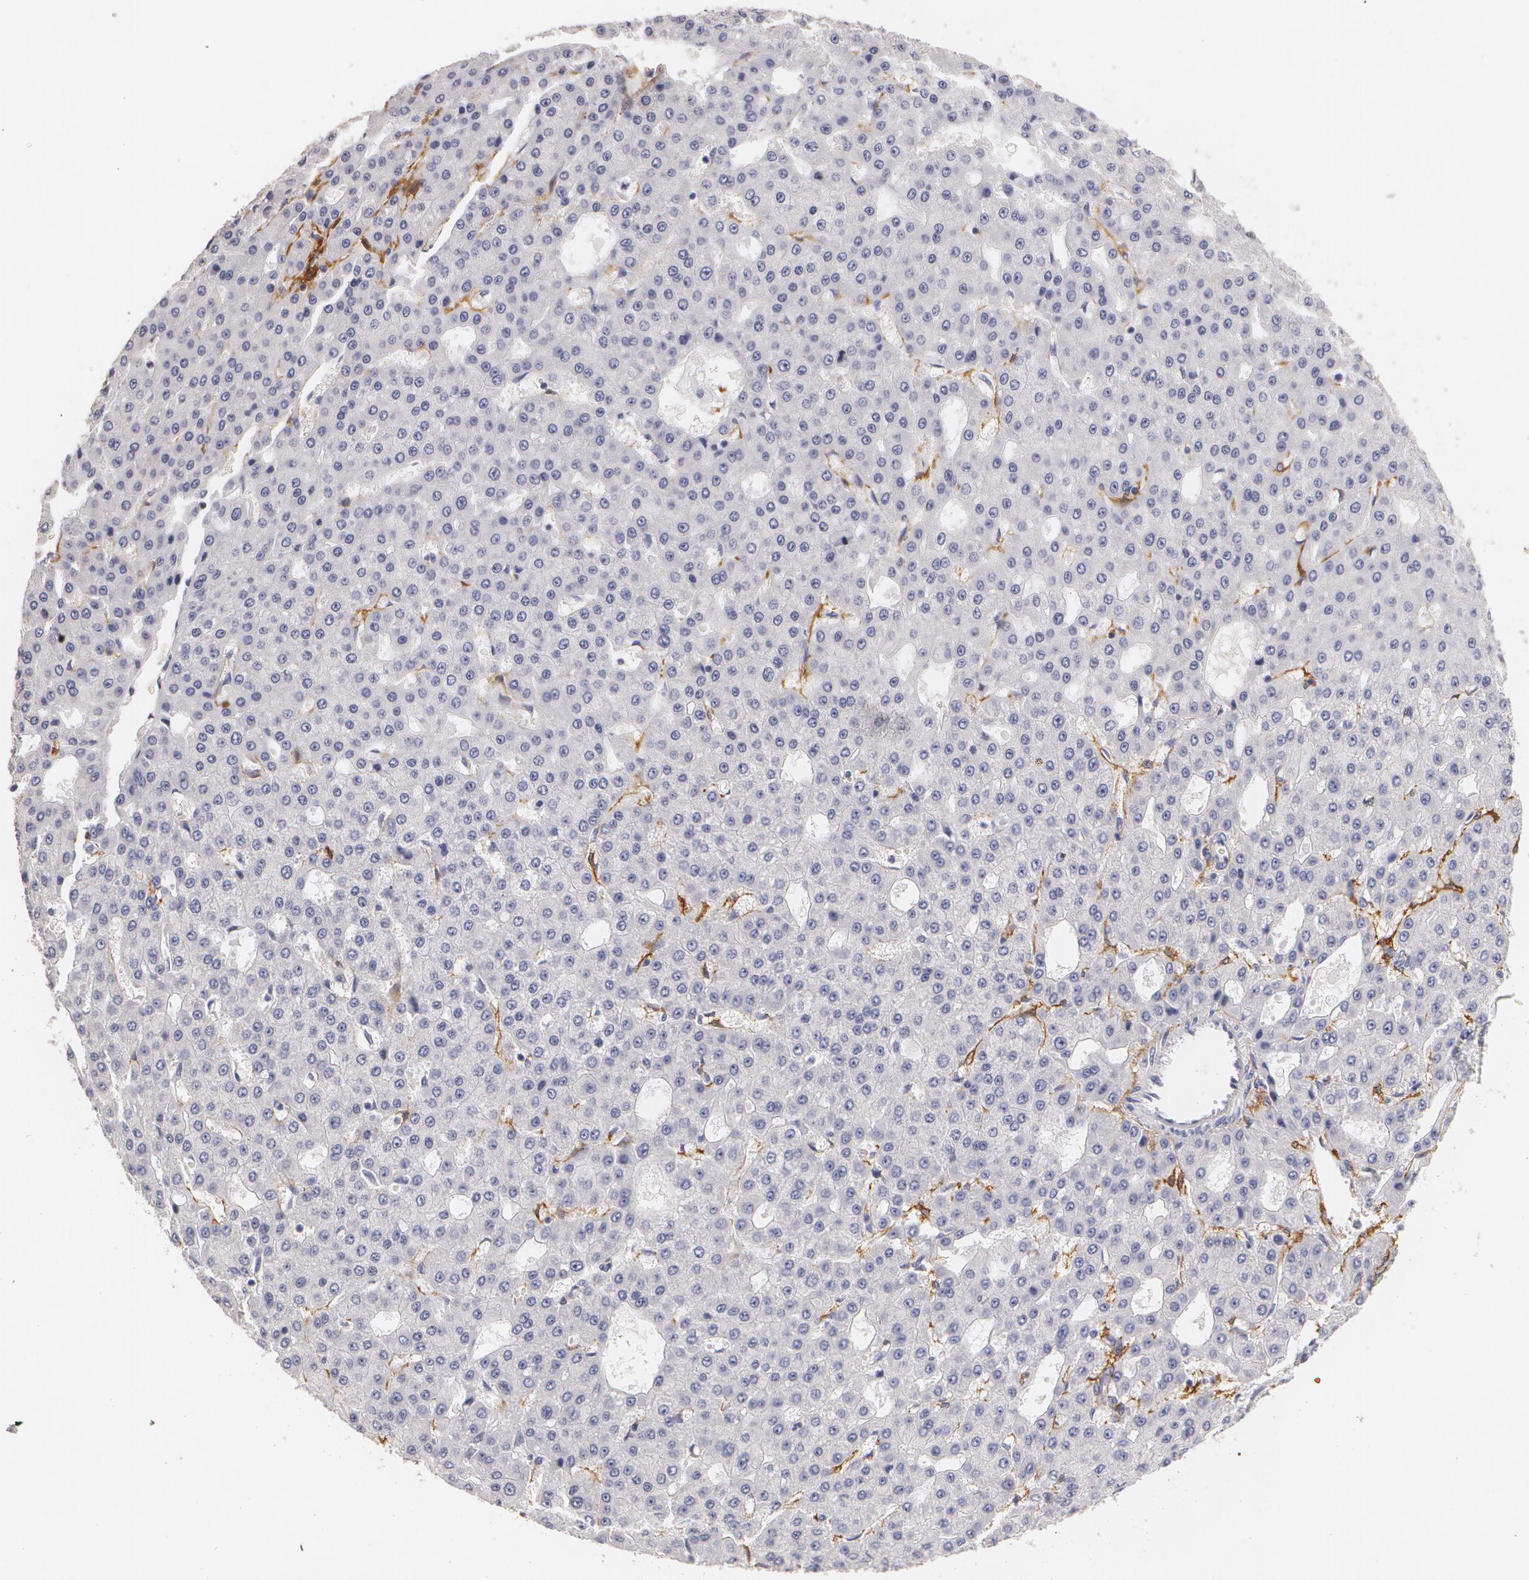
{"staining": {"intensity": "negative", "quantity": "none", "location": "none"}, "tissue": "liver cancer", "cell_type": "Tumor cells", "image_type": "cancer", "snomed": [{"axis": "morphology", "description": "Carcinoma, Hepatocellular, NOS"}, {"axis": "topography", "description": "Liver"}], "caption": "Immunohistochemistry (IHC) of liver cancer (hepatocellular carcinoma) exhibits no expression in tumor cells. The staining was performed using DAB (3,3'-diaminobenzidine) to visualize the protein expression in brown, while the nuclei were stained in blue with hematoxylin (Magnification: 20x).", "gene": "NGFR", "patient": {"sex": "male", "age": 47}}